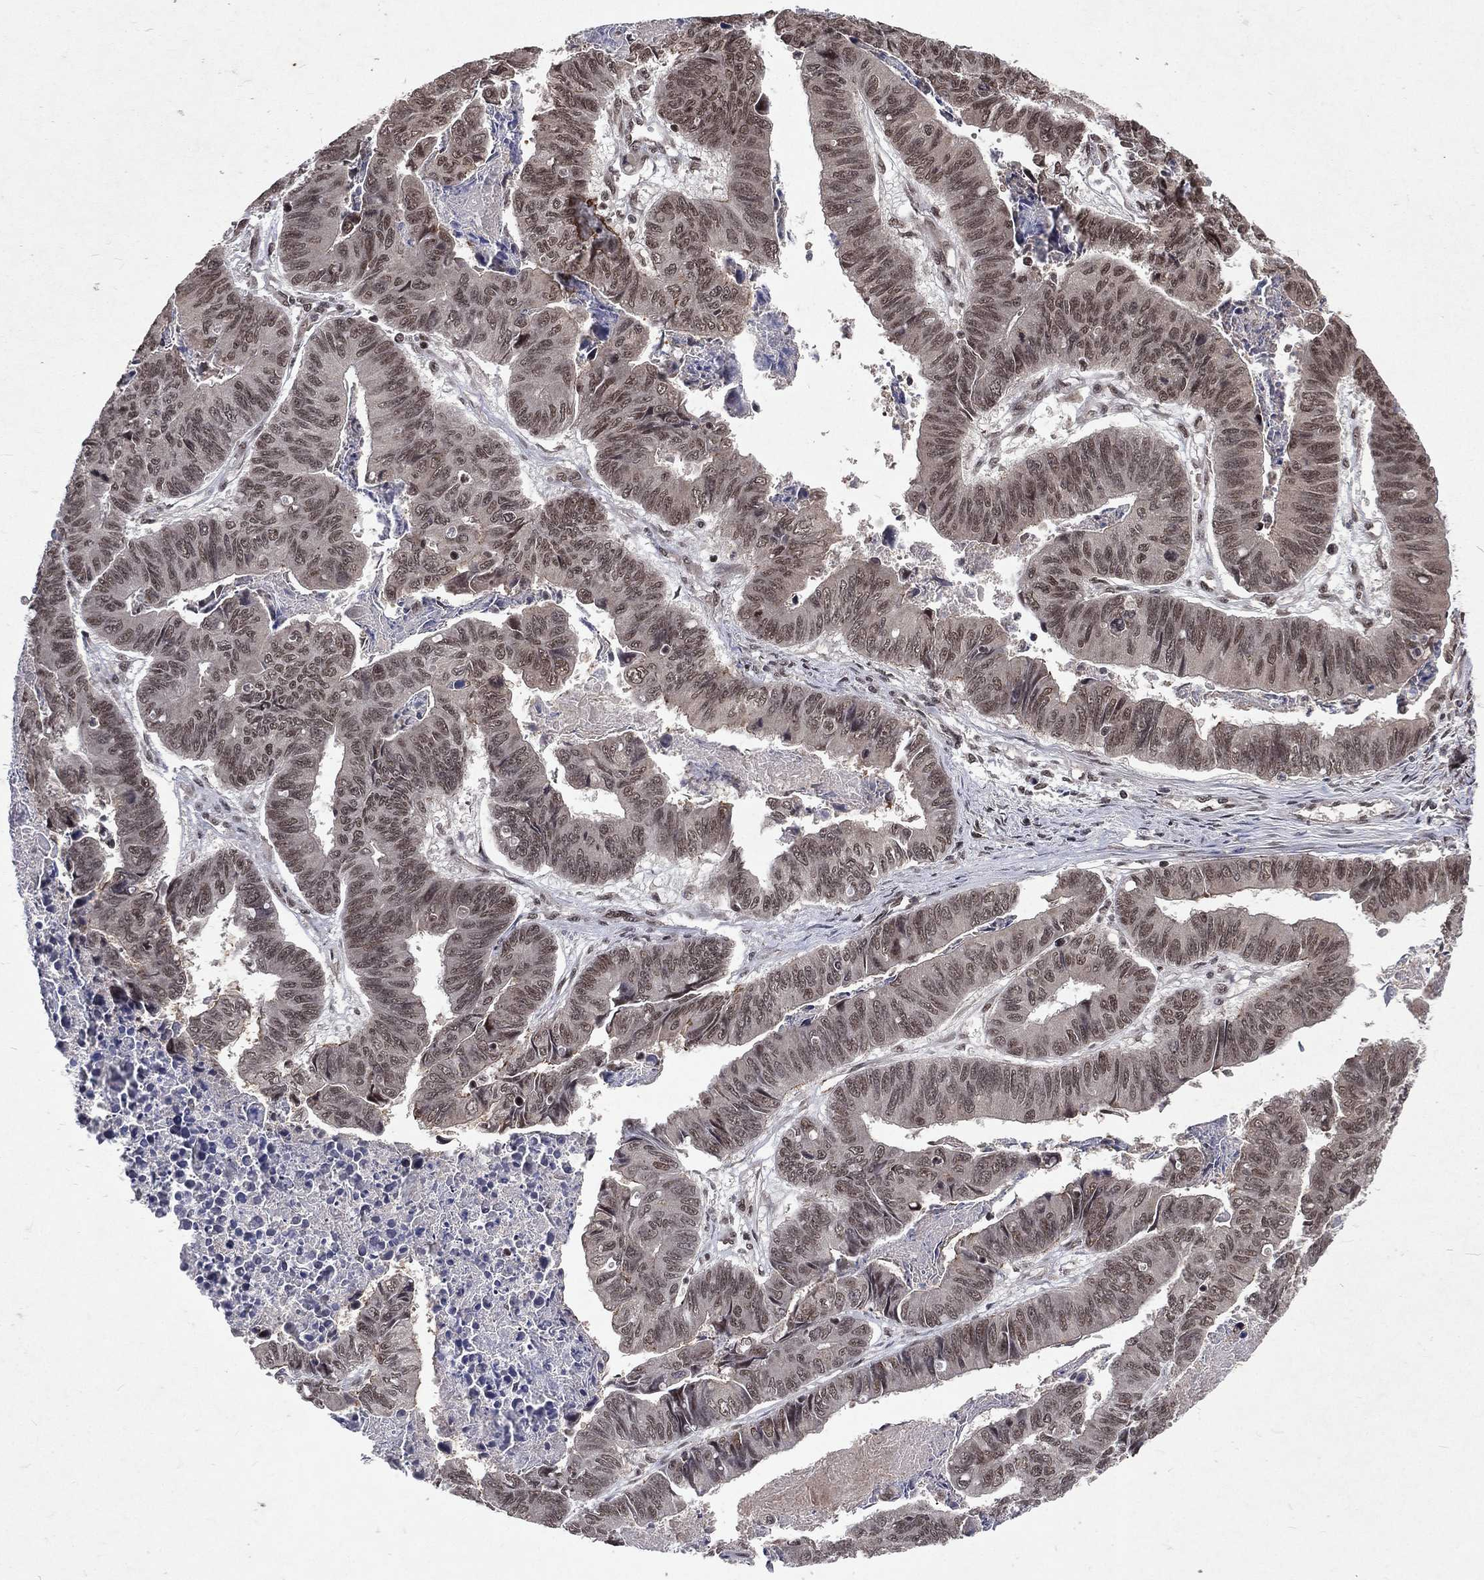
{"staining": {"intensity": "moderate", "quantity": "25%-75%", "location": "nuclear"}, "tissue": "stomach cancer", "cell_type": "Tumor cells", "image_type": "cancer", "snomed": [{"axis": "morphology", "description": "Adenocarcinoma, NOS"}, {"axis": "topography", "description": "Stomach, lower"}], "caption": "Human adenocarcinoma (stomach) stained with a protein marker demonstrates moderate staining in tumor cells.", "gene": "DMAP1", "patient": {"sex": "male", "age": 77}}